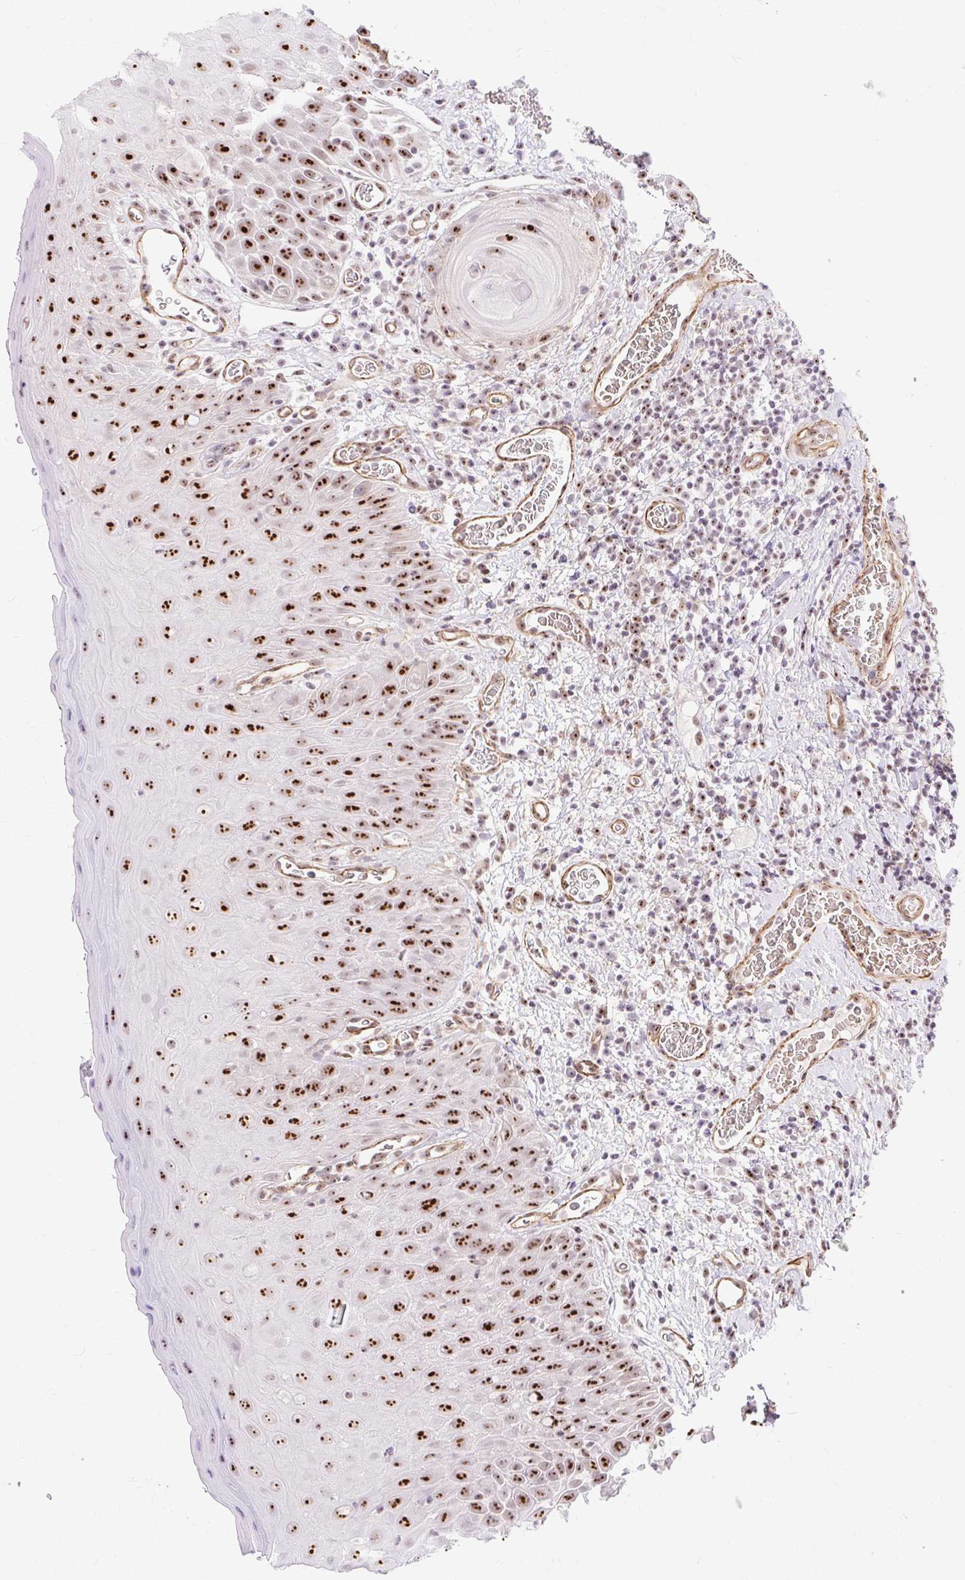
{"staining": {"intensity": "strong", "quantity": ">75%", "location": "nuclear"}, "tissue": "oral mucosa", "cell_type": "Squamous epithelial cells", "image_type": "normal", "snomed": [{"axis": "morphology", "description": "Normal tissue, NOS"}, {"axis": "morphology", "description": "Squamous cell carcinoma, NOS"}, {"axis": "topography", "description": "Oral tissue"}, {"axis": "topography", "description": "Tounge, NOS"}, {"axis": "topography", "description": "Head-Neck"}], "caption": "This is an image of immunohistochemistry (IHC) staining of normal oral mucosa, which shows strong expression in the nuclear of squamous epithelial cells.", "gene": "OBP2A", "patient": {"sex": "male", "age": 76}}